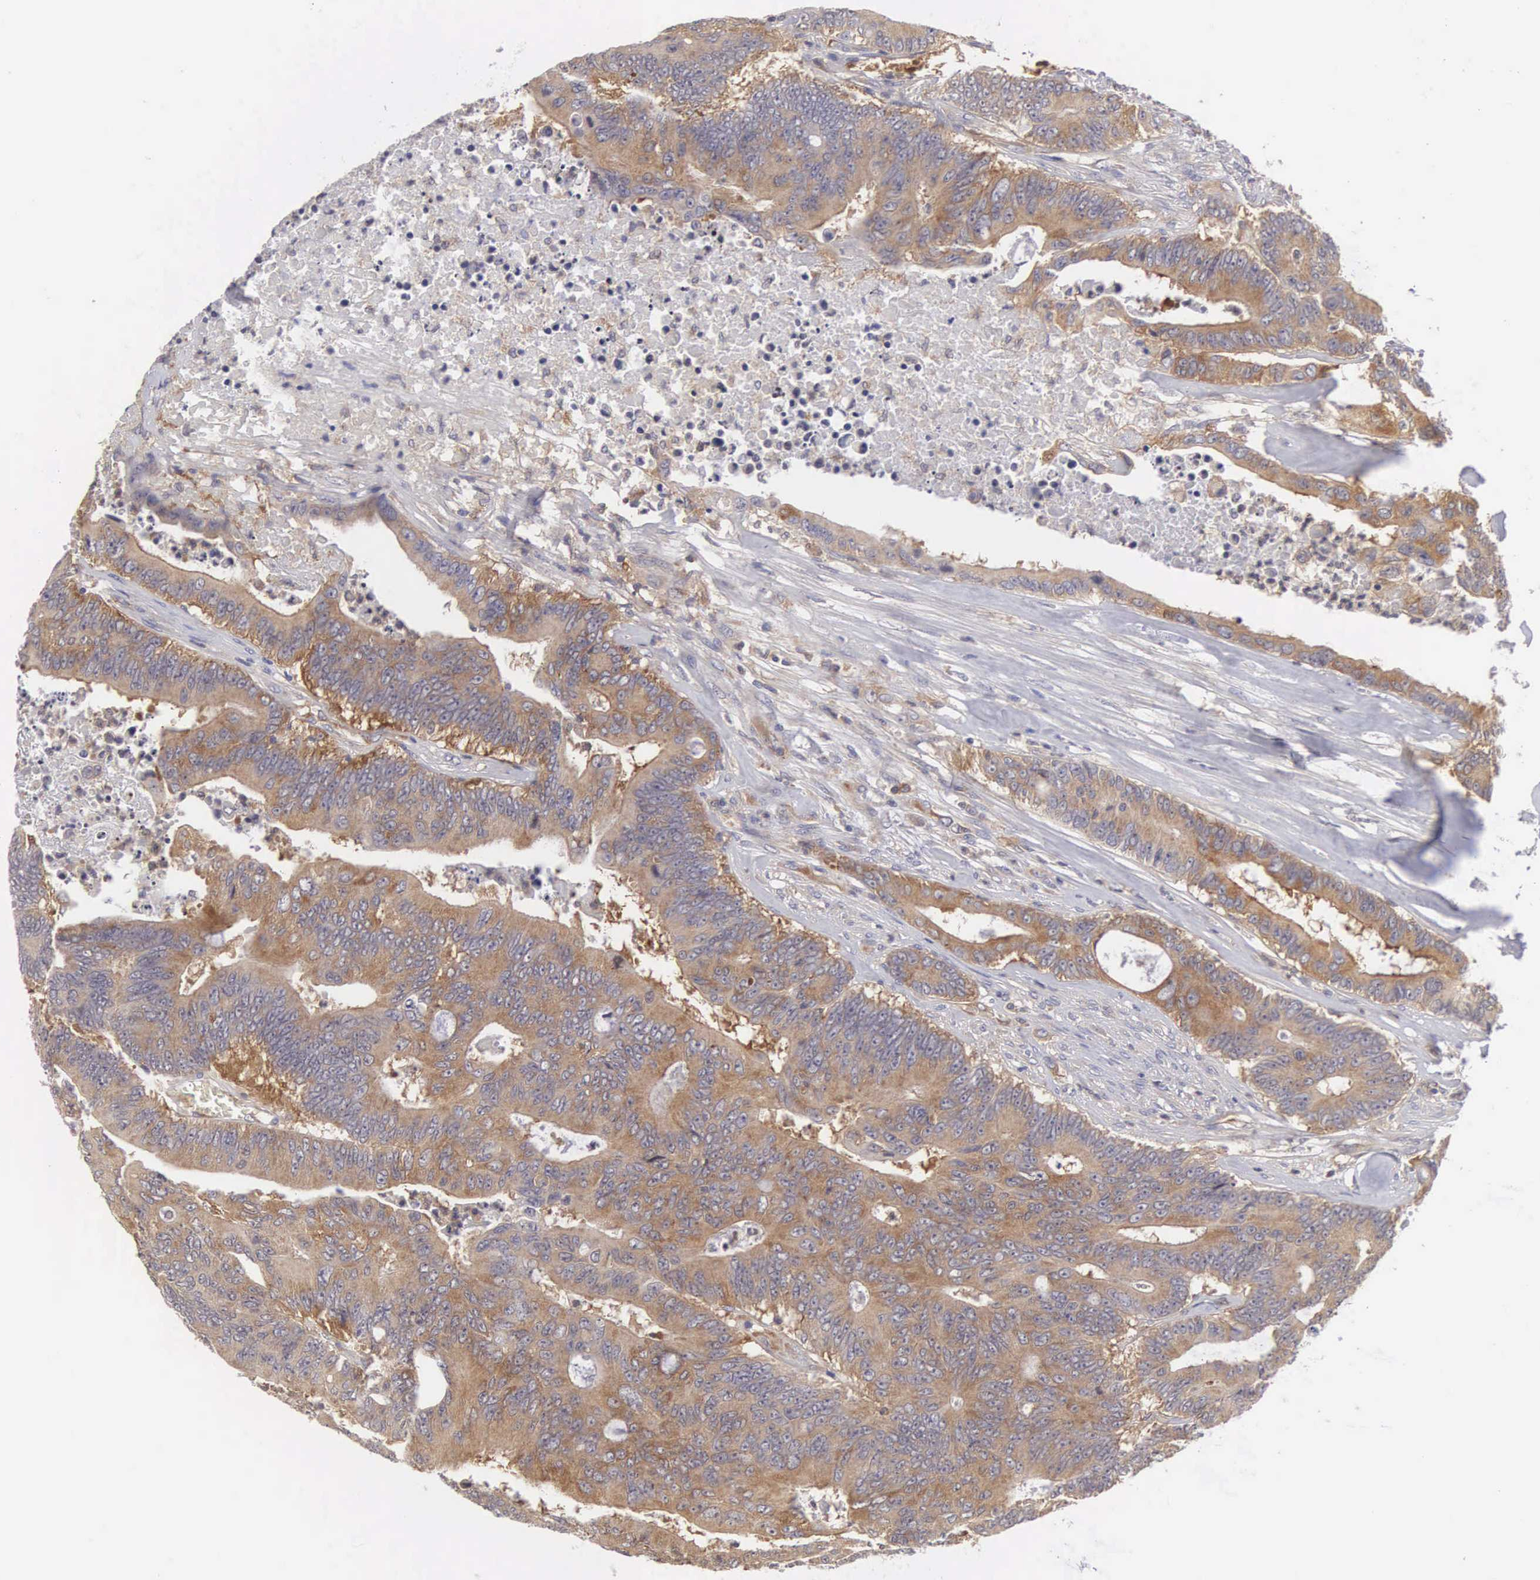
{"staining": {"intensity": "weak", "quantity": ">75%", "location": "cytoplasmic/membranous"}, "tissue": "colorectal cancer", "cell_type": "Tumor cells", "image_type": "cancer", "snomed": [{"axis": "morphology", "description": "Adenocarcinoma, NOS"}, {"axis": "topography", "description": "Colon"}], "caption": "Adenocarcinoma (colorectal) stained with DAB IHC displays low levels of weak cytoplasmic/membranous positivity in about >75% of tumor cells.", "gene": "GRIPAP1", "patient": {"sex": "male", "age": 65}}